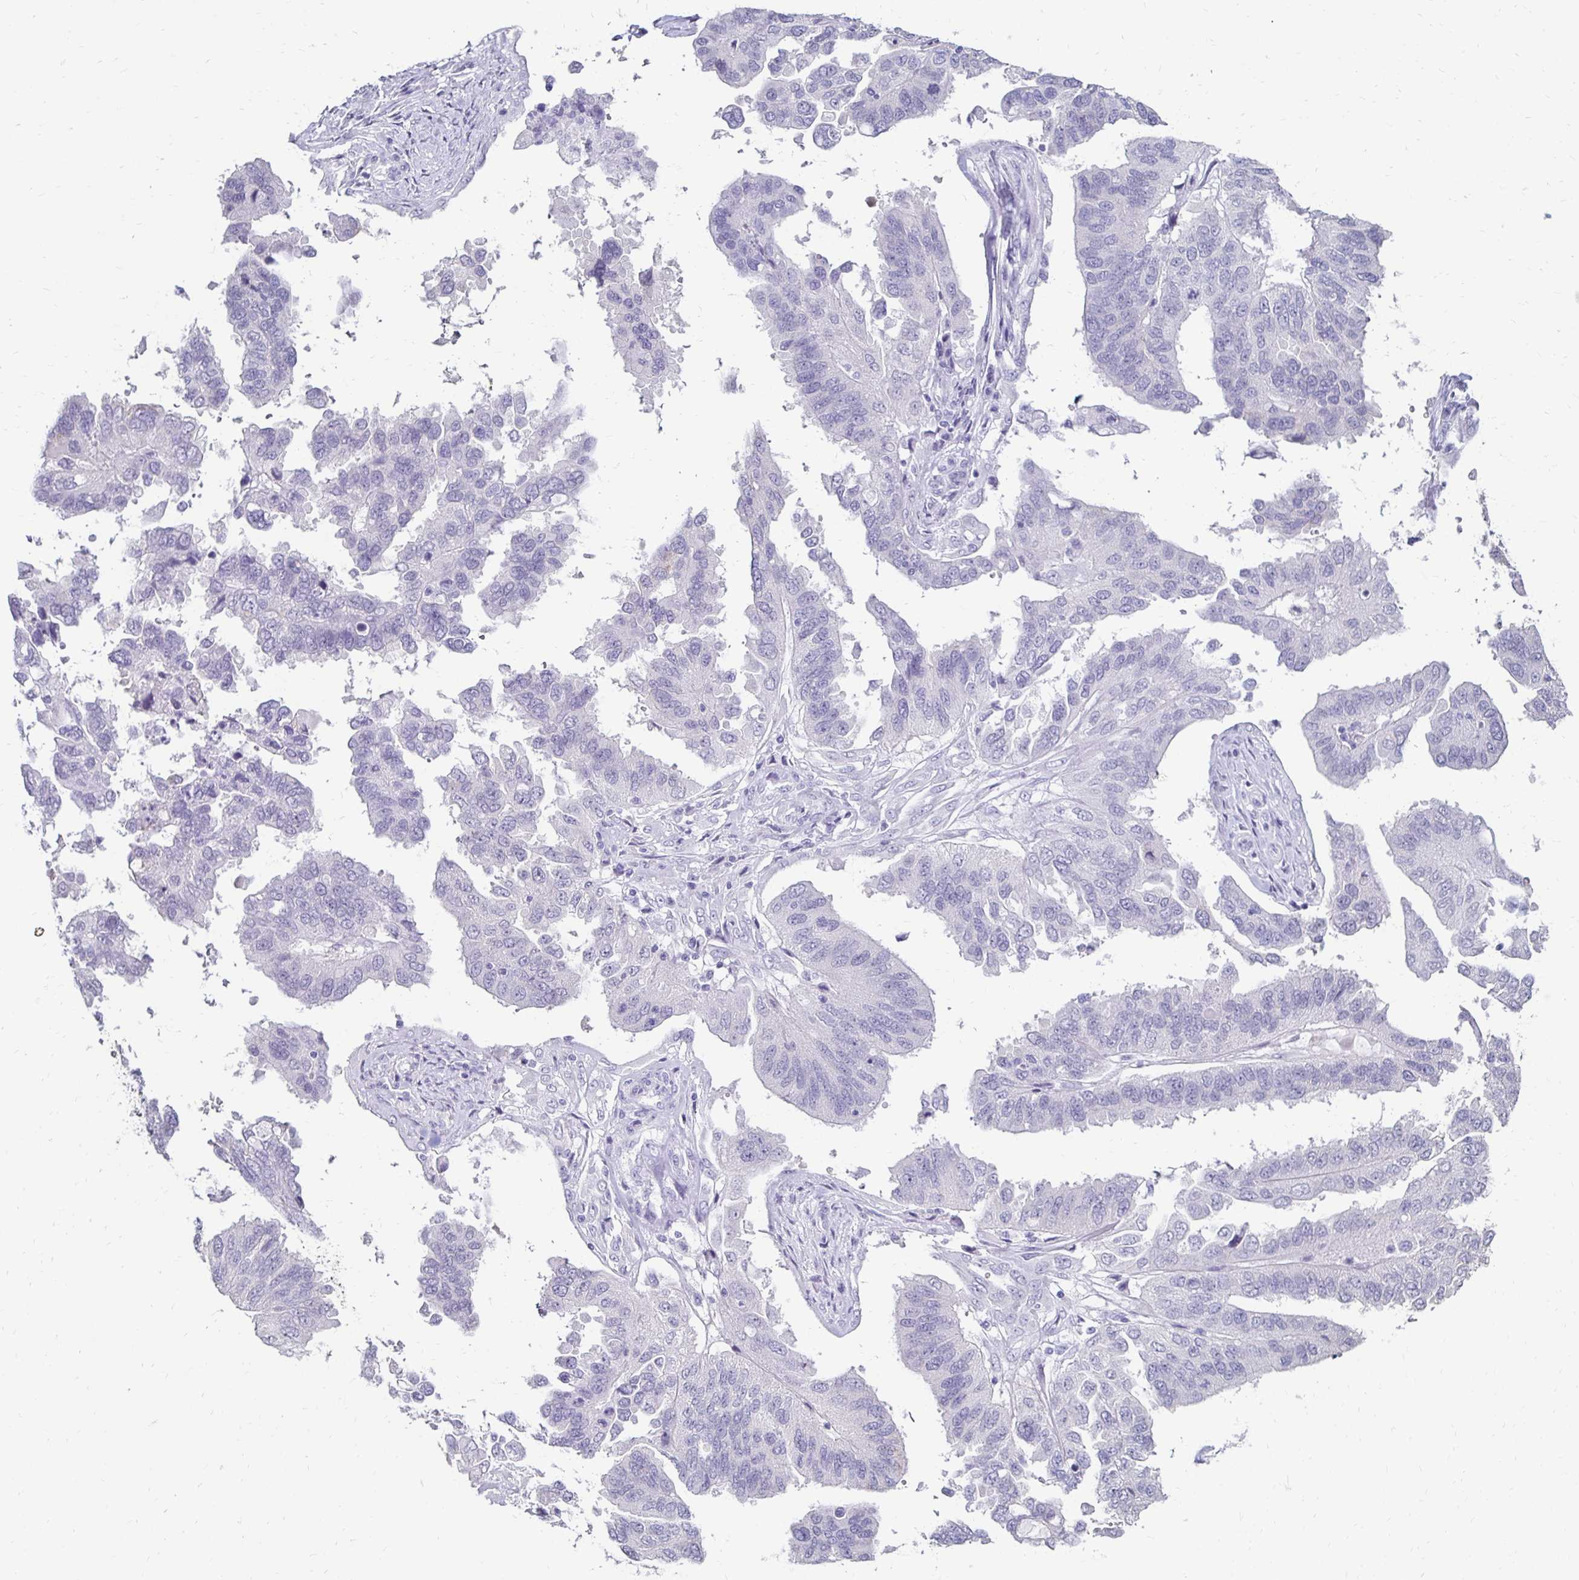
{"staining": {"intensity": "negative", "quantity": "none", "location": "none"}, "tissue": "ovarian cancer", "cell_type": "Tumor cells", "image_type": "cancer", "snomed": [{"axis": "morphology", "description": "Cystadenocarcinoma, serous, NOS"}, {"axis": "topography", "description": "Ovary"}], "caption": "This histopathology image is of ovarian cancer stained with immunohistochemistry (IHC) to label a protein in brown with the nuclei are counter-stained blue. There is no expression in tumor cells.", "gene": "TOMM34", "patient": {"sex": "female", "age": 79}}